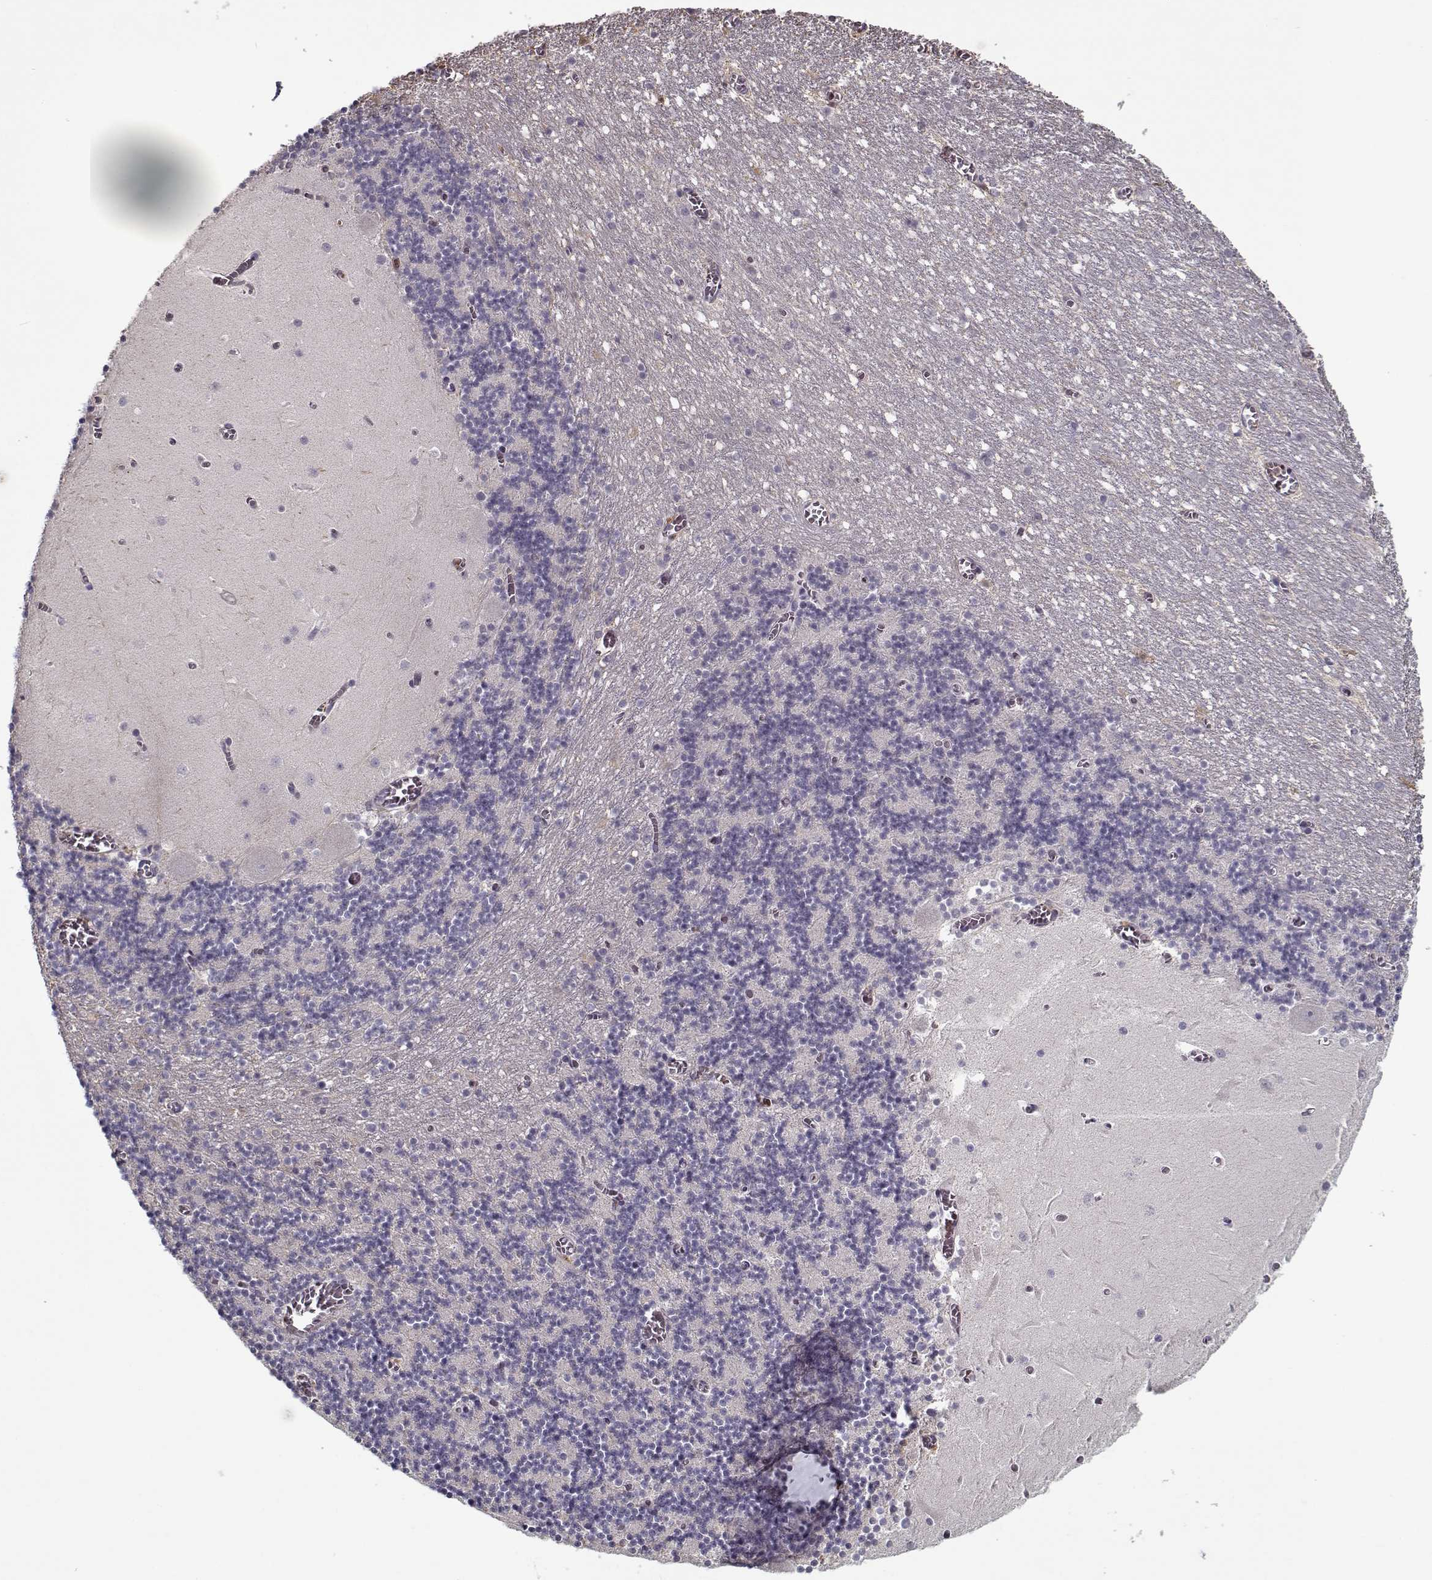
{"staining": {"intensity": "negative", "quantity": "none", "location": "none"}, "tissue": "cerebellum", "cell_type": "Cells in granular layer", "image_type": "normal", "snomed": [{"axis": "morphology", "description": "Normal tissue, NOS"}, {"axis": "topography", "description": "Cerebellum"}], "caption": "Immunohistochemistry of benign cerebellum shows no staining in cells in granular layer.", "gene": "UNC13D", "patient": {"sex": "female", "age": 28}}